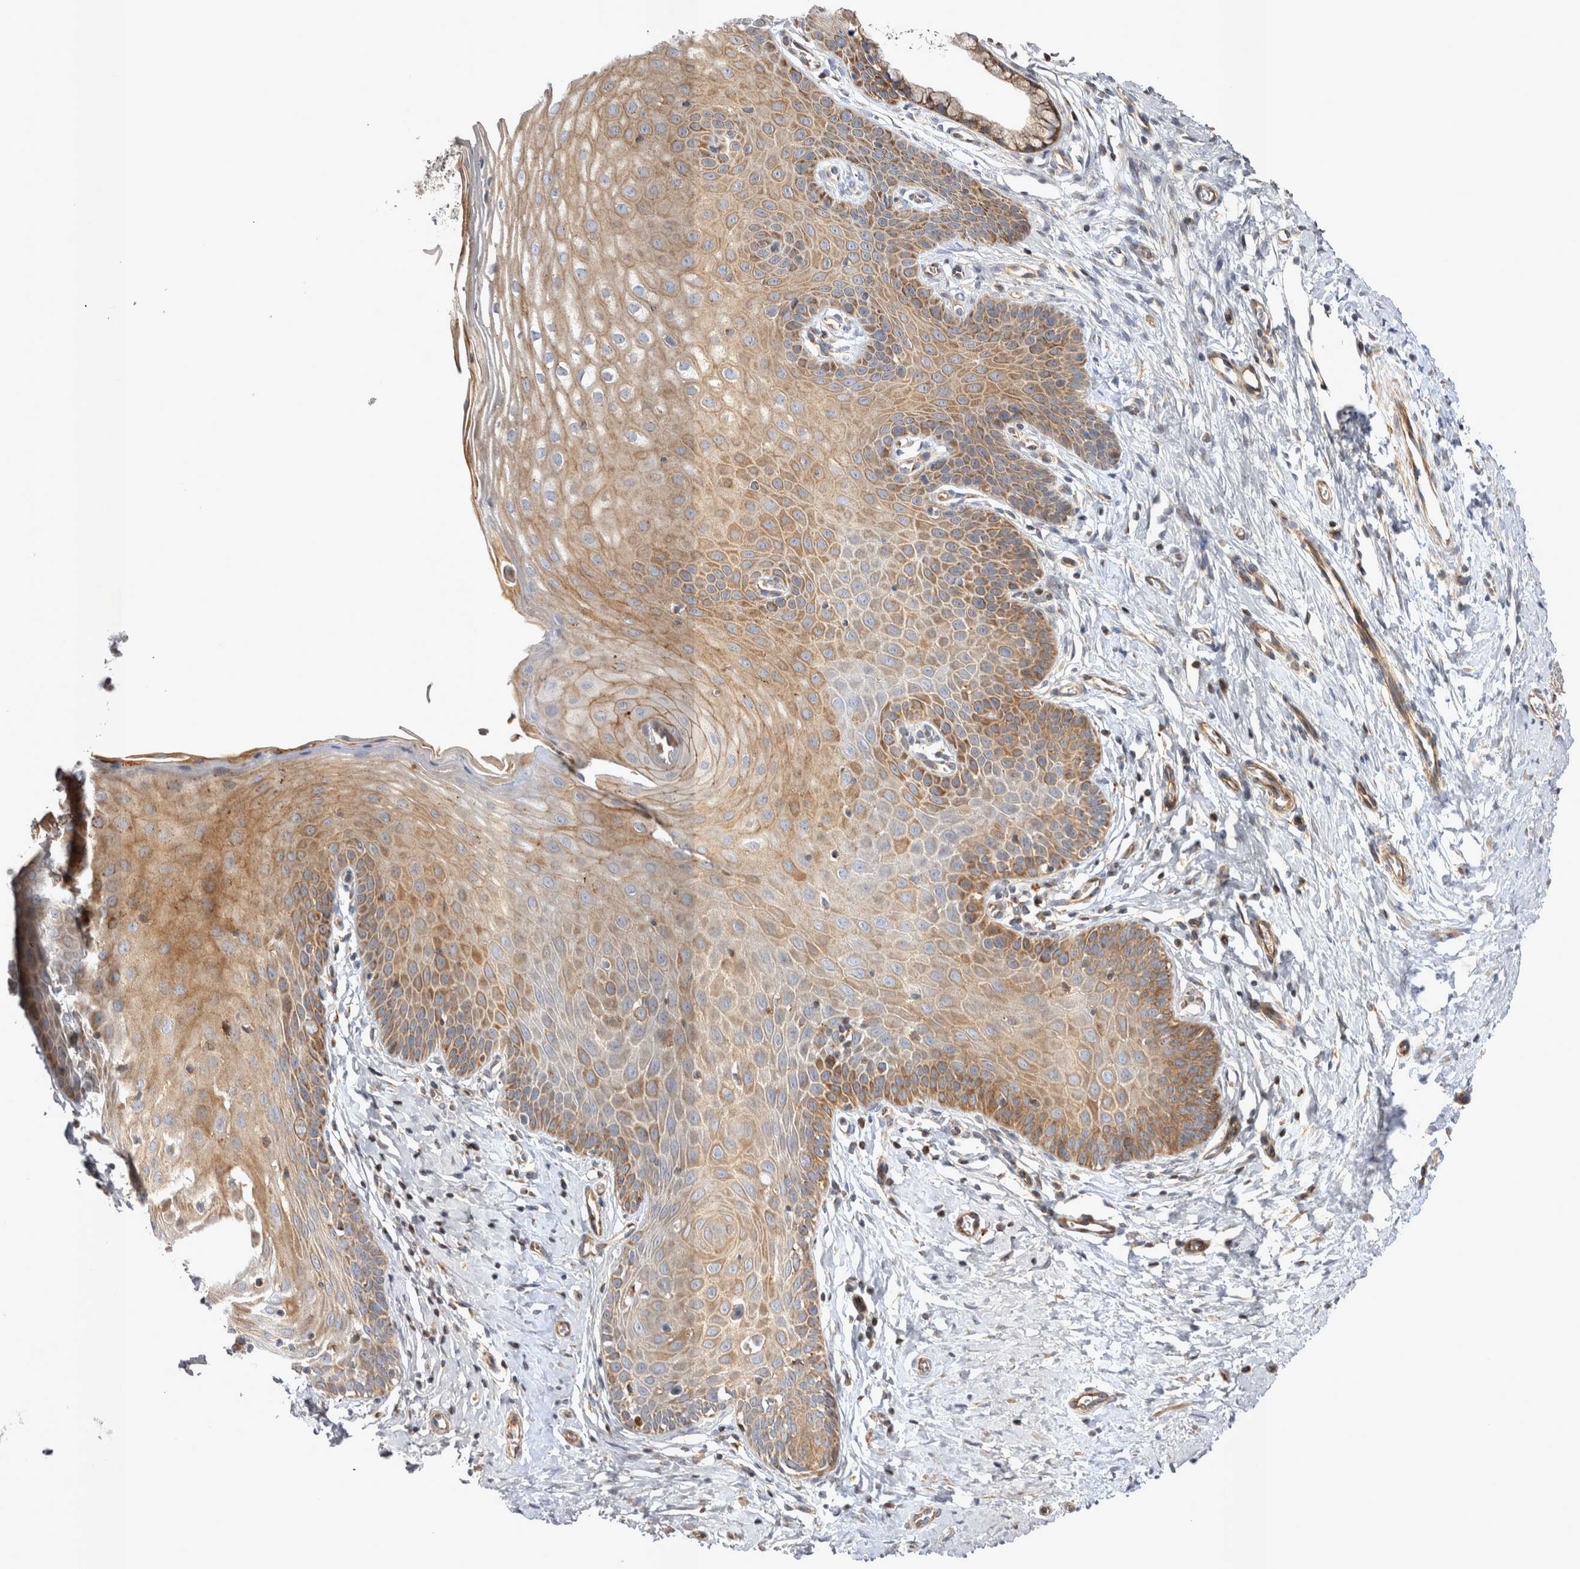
{"staining": {"intensity": "moderate", "quantity": "25%-75%", "location": "cytoplasmic/membranous"}, "tissue": "cervix", "cell_type": "Glandular cells", "image_type": "normal", "snomed": [{"axis": "morphology", "description": "Normal tissue, NOS"}, {"axis": "topography", "description": "Cervix"}], "caption": "This micrograph shows IHC staining of normal human cervix, with medium moderate cytoplasmic/membranous positivity in about 25%-75% of glandular cells.", "gene": "TSPOAP1", "patient": {"sex": "female", "age": 36}}